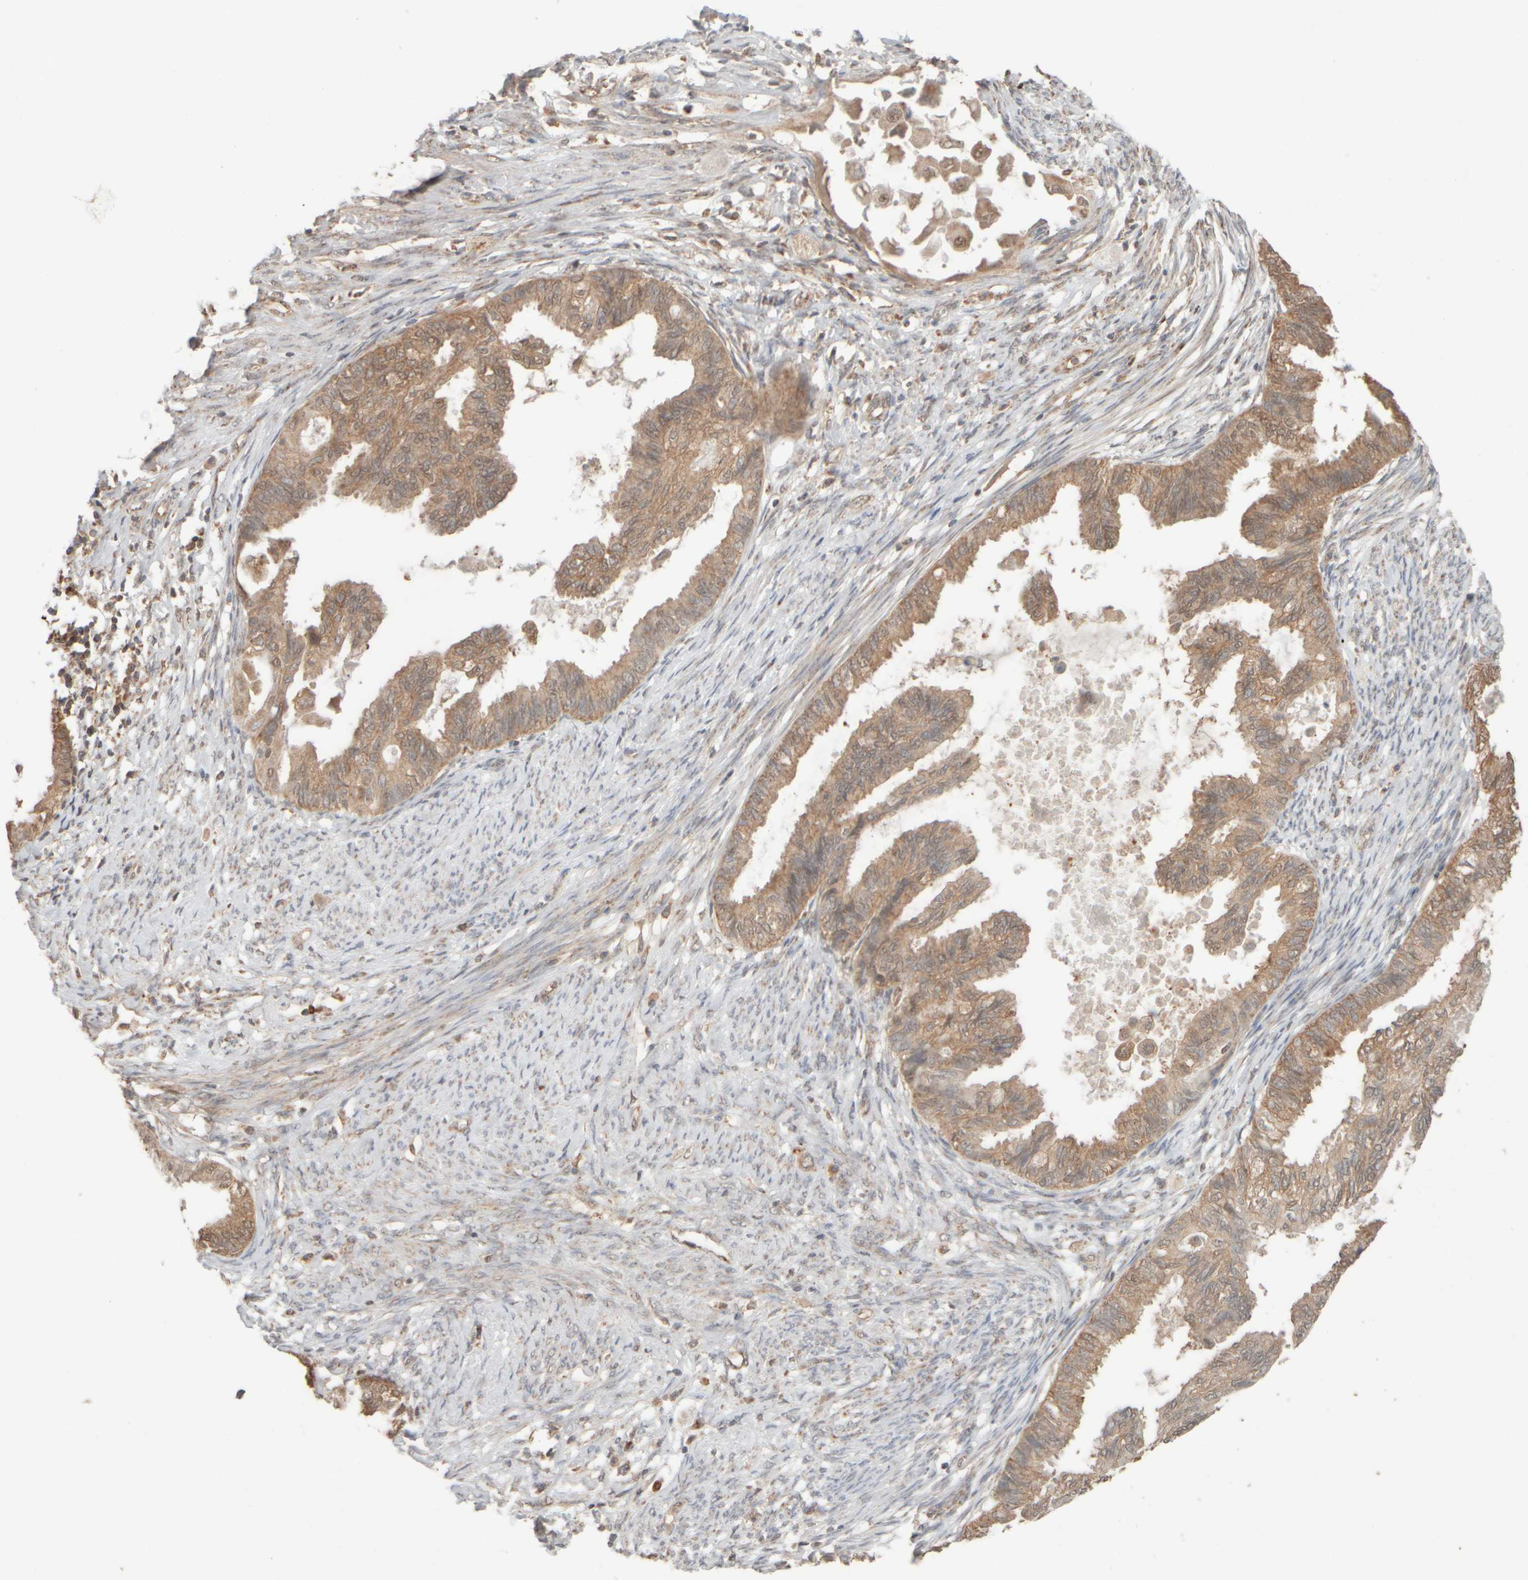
{"staining": {"intensity": "moderate", "quantity": ">75%", "location": "cytoplasmic/membranous,nuclear"}, "tissue": "cervical cancer", "cell_type": "Tumor cells", "image_type": "cancer", "snomed": [{"axis": "morphology", "description": "Normal tissue, NOS"}, {"axis": "morphology", "description": "Adenocarcinoma, NOS"}, {"axis": "topography", "description": "Cervix"}, {"axis": "topography", "description": "Endometrium"}], "caption": "Protein staining of cervical cancer (adenocarcinoma) tissue shows moderate cytoplasmic/membranous and nuclear staining in about >75% of tumor cells.", "gene": "EIF2B3", "patient": {"sex": "female", "age": 86}}